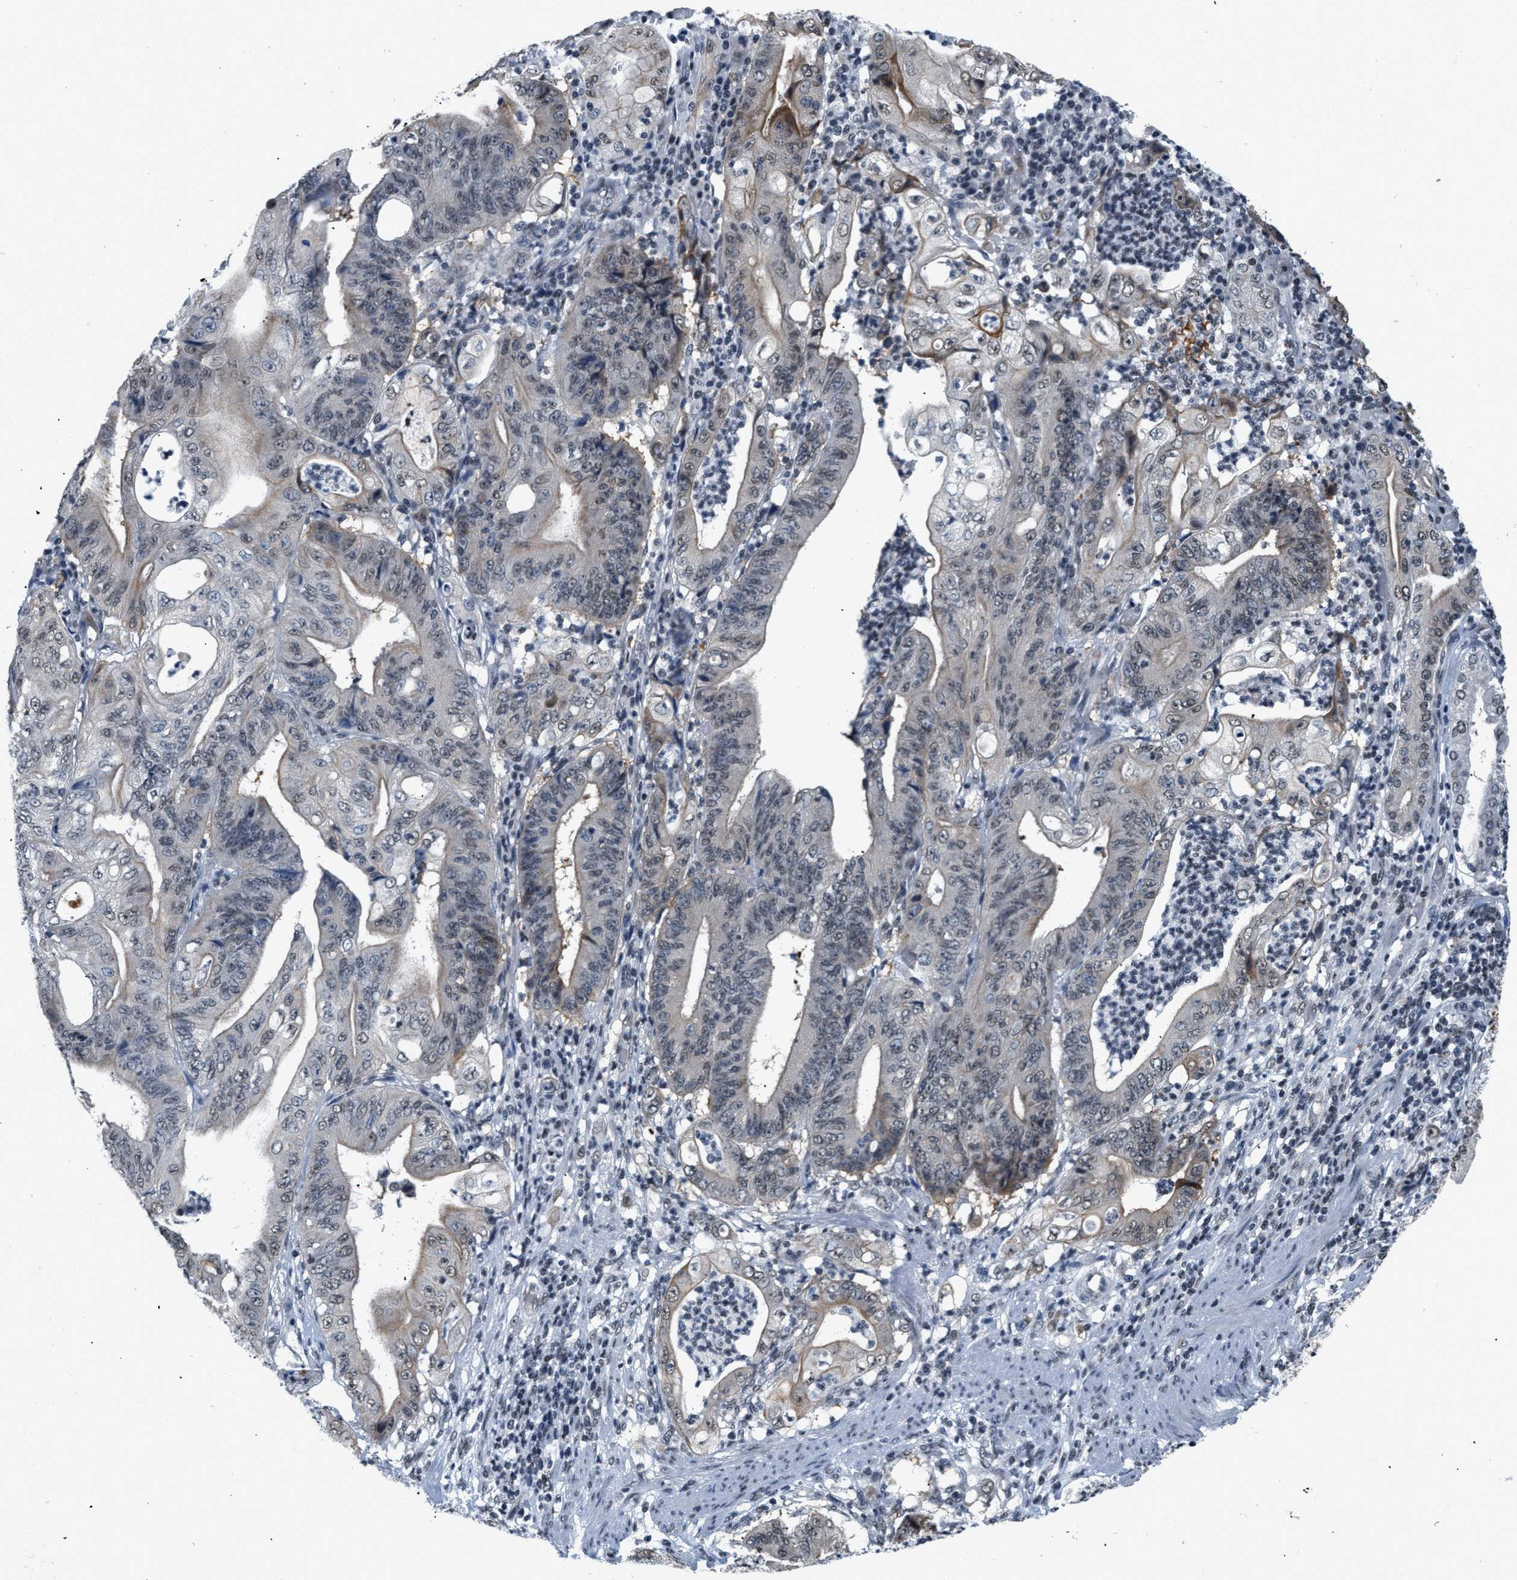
{"staining": {"intensity": "weak", "quantity": "25%-75%", "location": "cytoplasmic/membranous,nuclear"}, "tissue": "stomach cancer", "cell_type": "Tumor cells", "image_type": "cancer", "snomed": [{"axis": "morphology", "description": "Adenocarcinoma, NOS"}, {"axis": "topography", "description": "Stomach"}], "caption": "Stomach cancer (adenocarcinoma) stained for a protein (brown) displays weak cytoplasmic/membranous and nuclear positive staining in about 25%-75% of tumor cells.", "gene": "RAF1", "patient": {"sex": "female", "age": 73}}